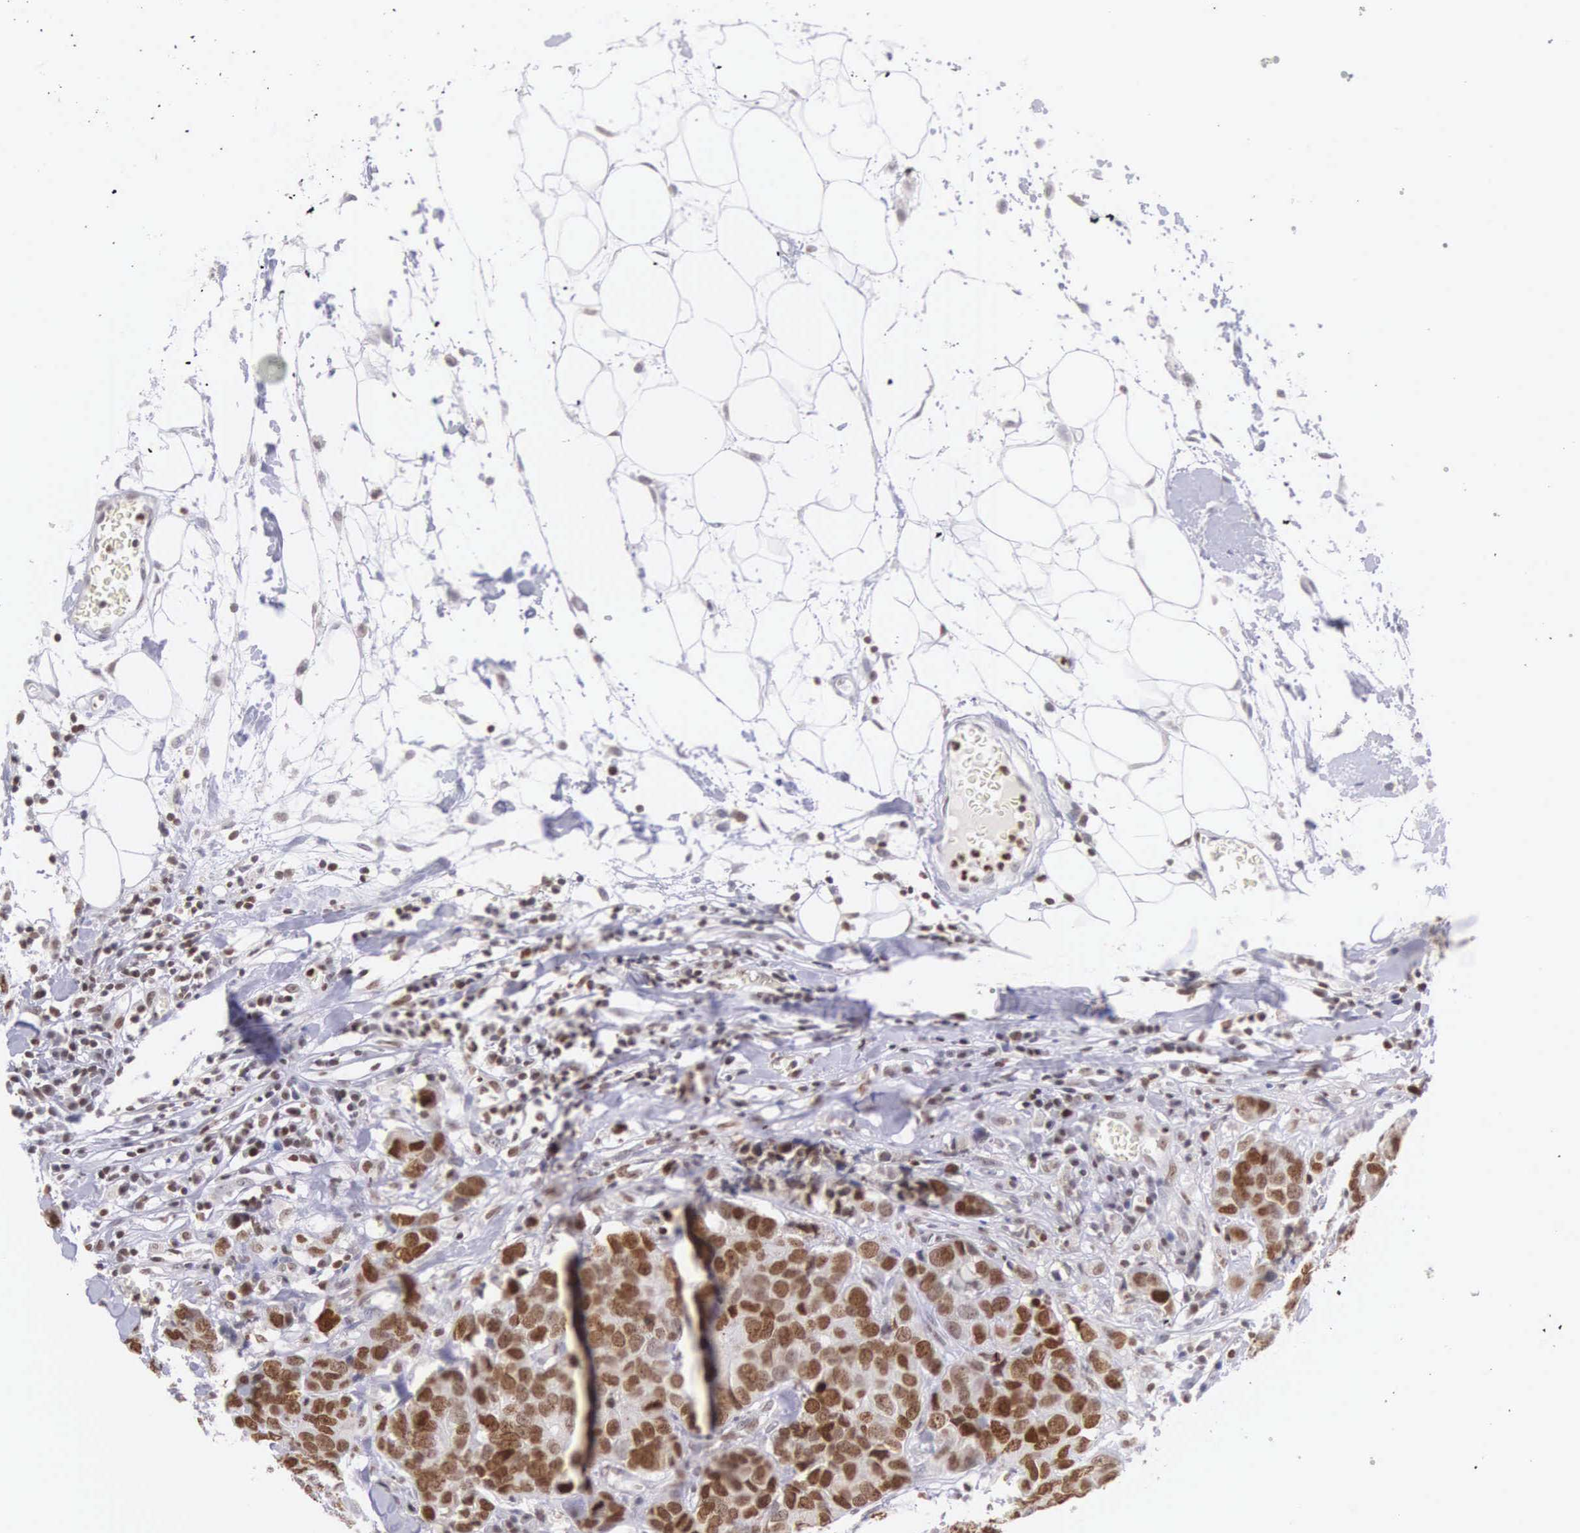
{"staining": {"intensity": "strong", "quantity": ">75%", "location": "nuclear"}, "tissue": "breast cancer", "cell_type": "Tumor cells", "image_type": "cancer", "snomed": [{"axis": "morphology", "description": "Duct carcinoma"}, {"axis": "topography", "description": "Breast"}], "caption": "Immunohistochemical staining of human intraductal carcinoma (breast) shows high levels of strong nuclear protein positivity in about >75% of tumor cells.", "gene": "VRK1", "patient": {"sex": "female", "age": 91}}